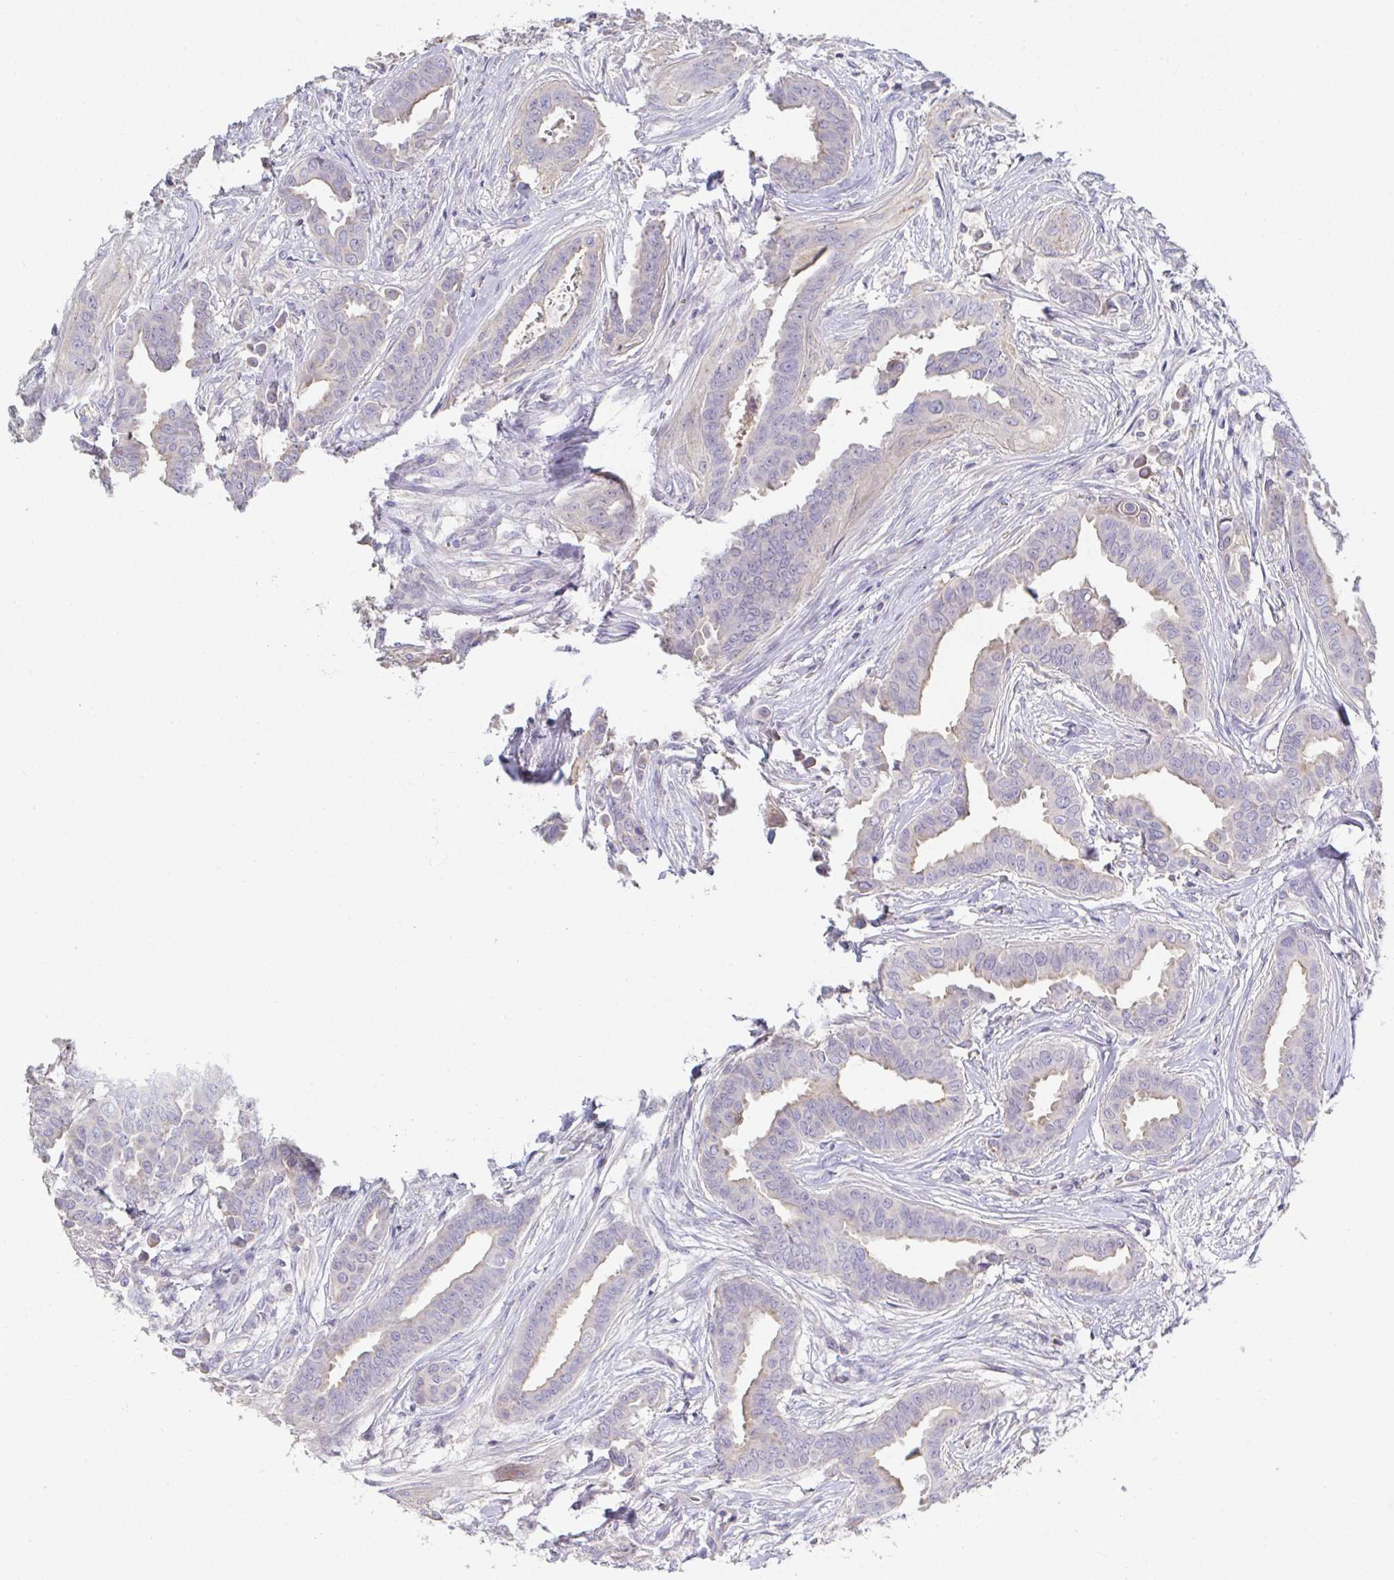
{"staining": {"intensity": "negative", "quantity": "none", "location": "none"}, "tissue": "breast cancer", "cell_type": "Tumor cells", "image_type": "cancer", "snomed": [{"axis": "morphology", "description": "Duct carcinoma"}, {"axis": "topography", "description": "Breast"}], "caption": "Immunohistochemistry image of neoplastic tissue: human intraductal carcinoma (breast) stained with DAB (3,3'-diaminobenzidine) demonstrates no significant protein staining in tumor cells.", "gene": "ANO5", "patient": {"sex": "female", "age": 45}}